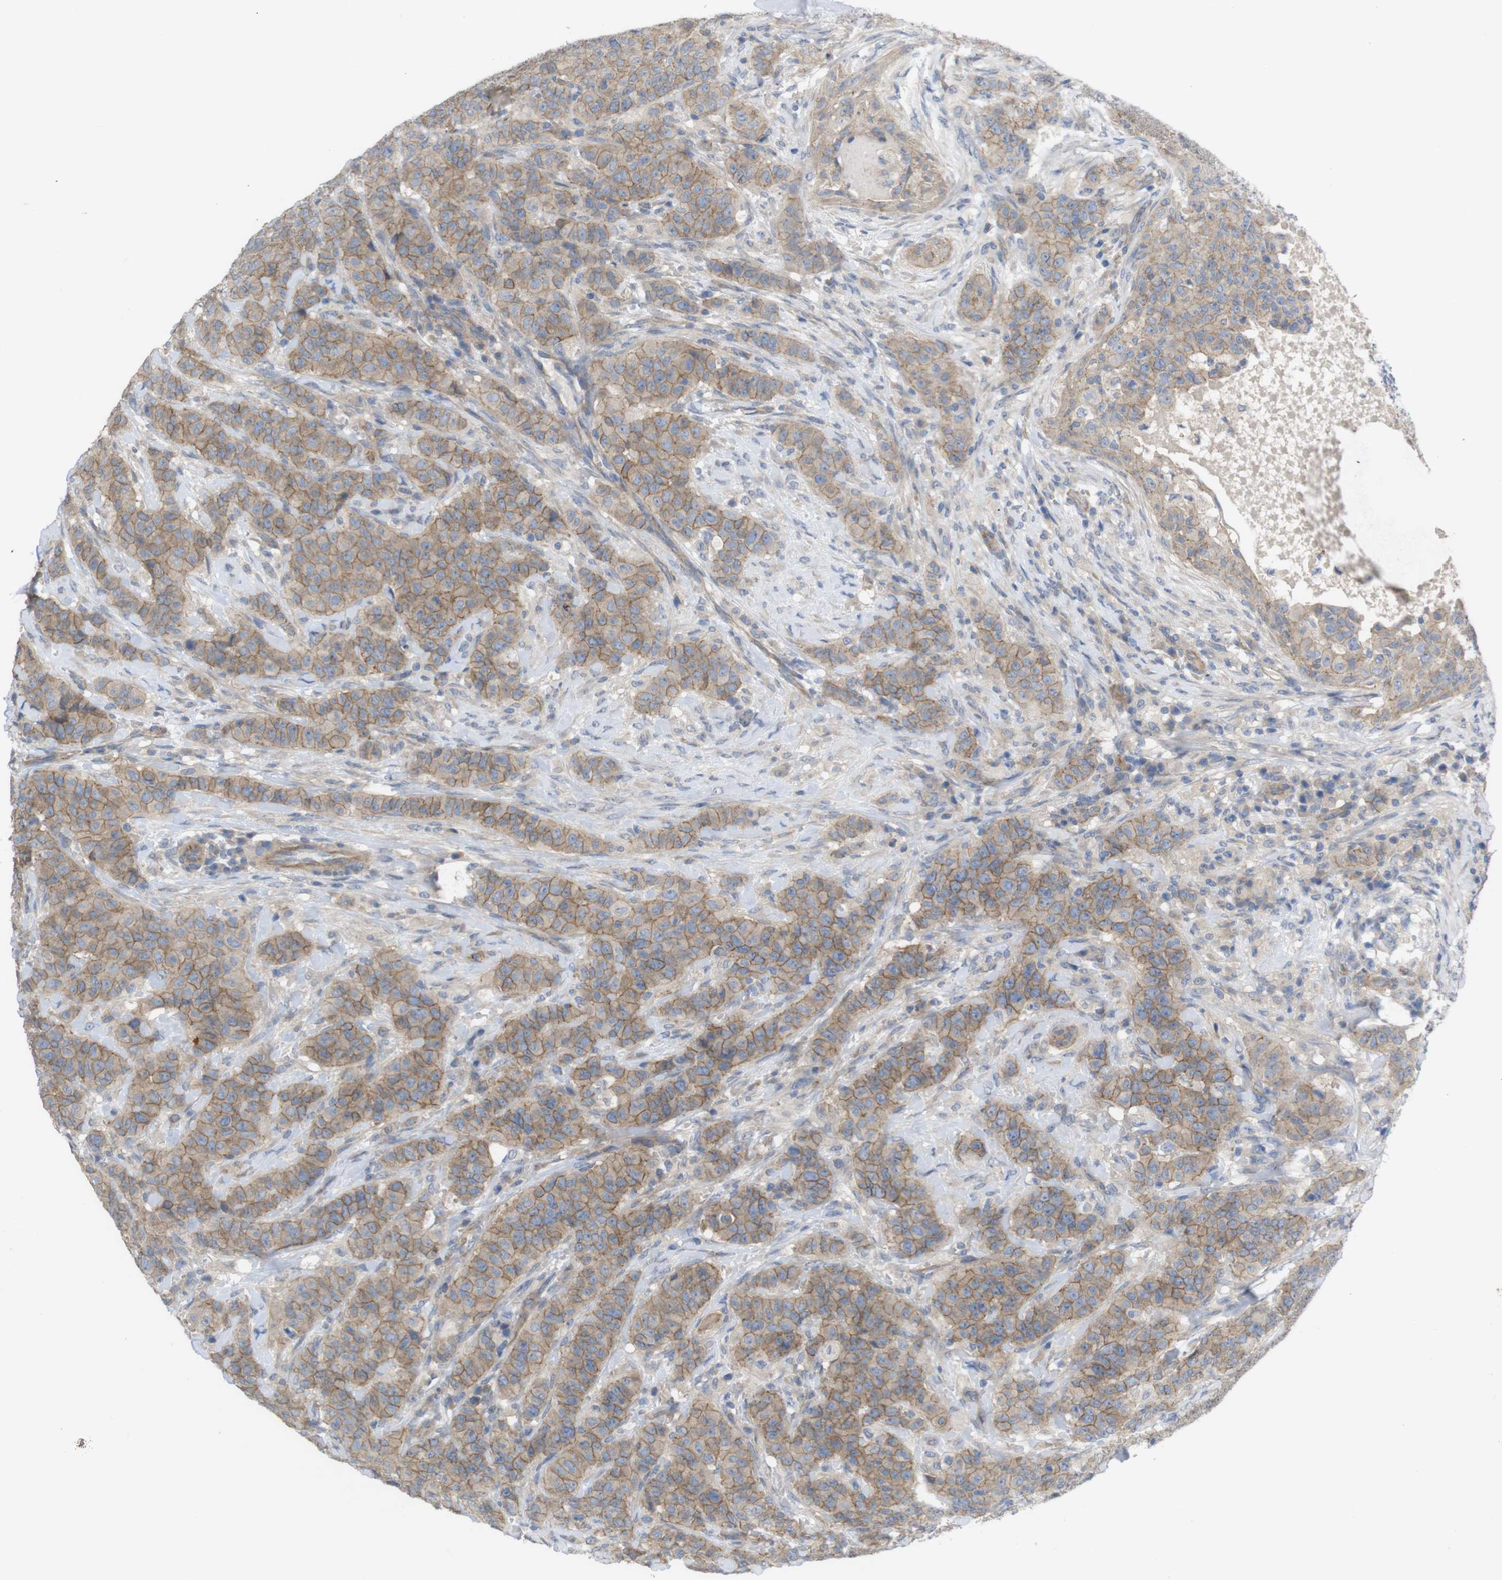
{"staining": {"intensity": "weak", "quantity": ">75%", "location": "cytoplasmic/membranous"}, "tissue": "breast cancer", "cell_type": "Tumor cells", "image_type": "cancer", "snomed": [{"axis": "morphology", "description": "Normal tissue, NOS"}, {"axis": "morphology", "description": "Duct carcinoma"}, {"axis": "topography", "description": "Breast"}], "caption": "The image demonstrates staining of breast infiltrating ductal carcinoma, revealing weak cytoplasmic/membranous protein positivity (brown color) within tumor cells.", "gene": "KIDINS220", "patient": {"sex": "female", "age": 40}}